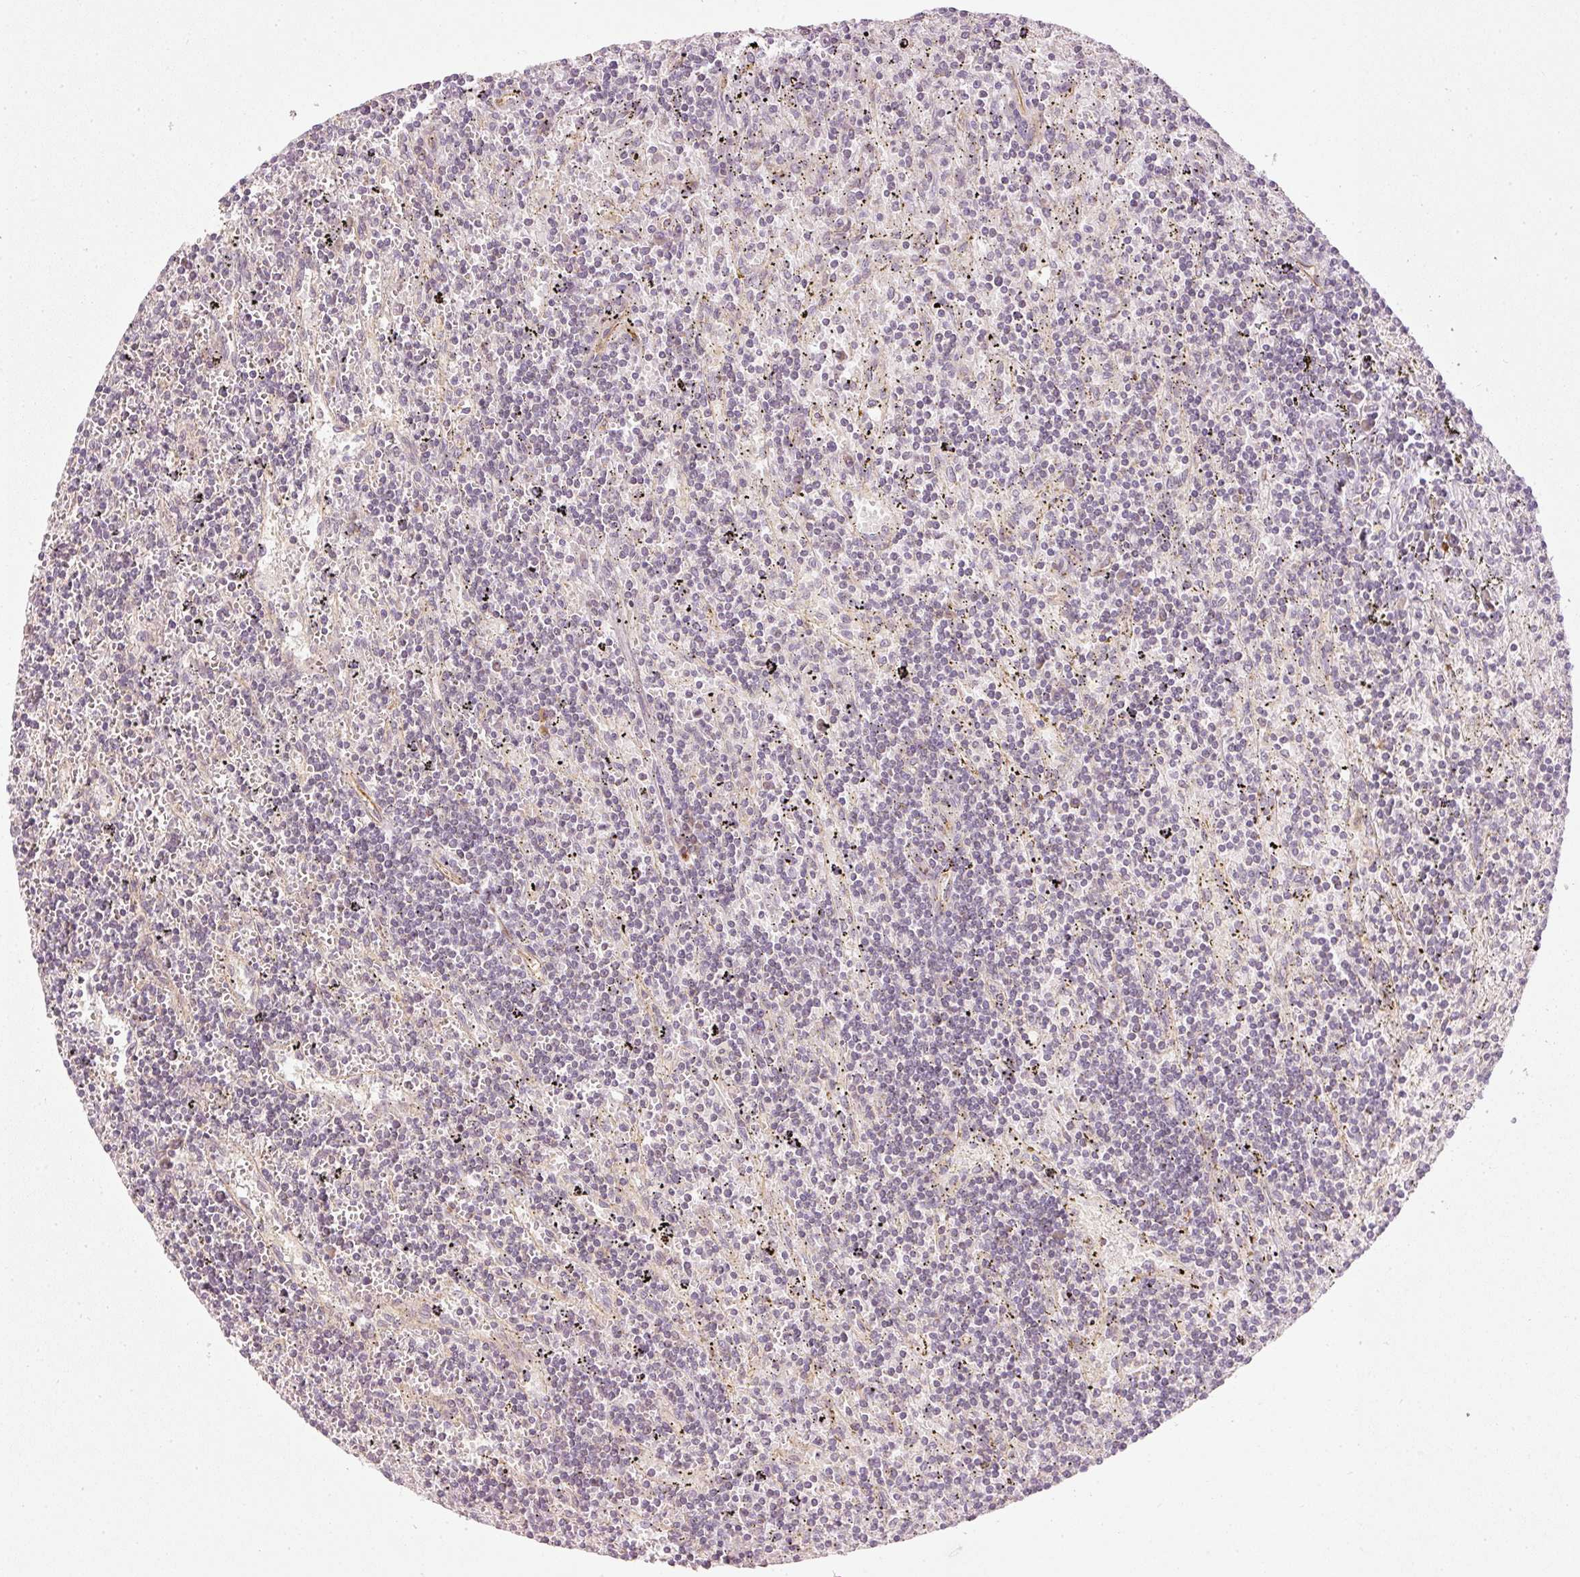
{"staining": {"intensity": "negative", "quantity": "none", "location": "none"}, "tissue": "lymphoma", "cell_type": "Tumor cells", "image_type": "cancer", "snomed": [{"axis": "morphology", "description": "Malignant lymphoma, non-Hodgkin's type, Low grade"}, {"axis": "topography", "description": "Spleen"}], "caption": "Tumor cells are negative for protein expression in human lymphoma. The staining was performed using DAB to visualize the protein expression in brown, while the nuclei were stained in blue with hematoxylin (Magnification: 20x).", "gene": "CDC20B", "patient": {"sex": "male", "age": 76}}